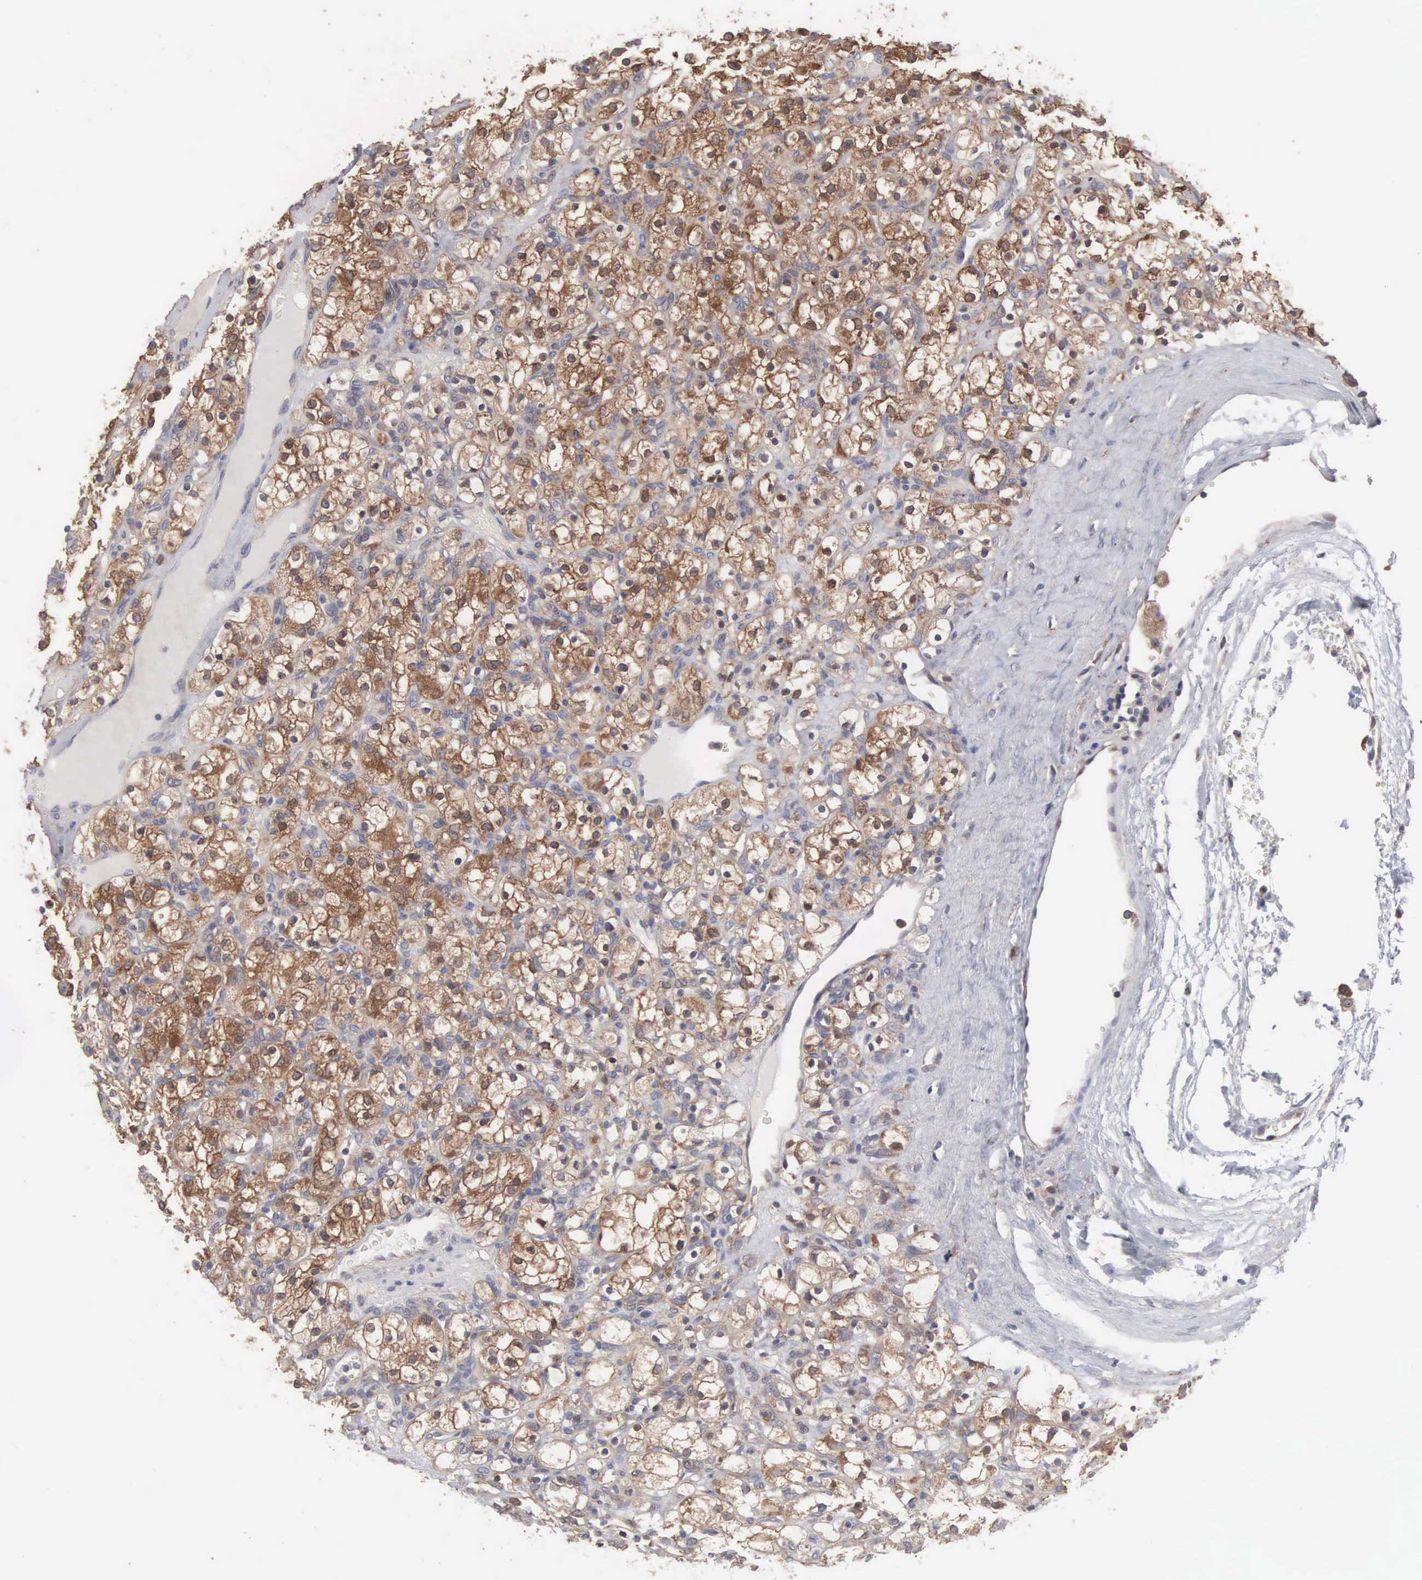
{"staining": {"intensity": "strong", "quantity": ">75%", "location": "cytoplasmic/membranous"}, "tissue": "renal cancer", "cell_type": "Tumor cells", "image_type": "cancer", "snomed": [{"axis": "morphology", "description": "Adenocarcinoma, NOS"}, {"axis": "topography", "description": "Kidney"}], "caption": "Human renal adenocarcinoma stained for a protein (brown) reveals strong cytoplasmic/membranous positive staining in approximately >75% of tumor cells.", "gene": "MTHFD1", "patient": {"sex": "female", "age": 83}}